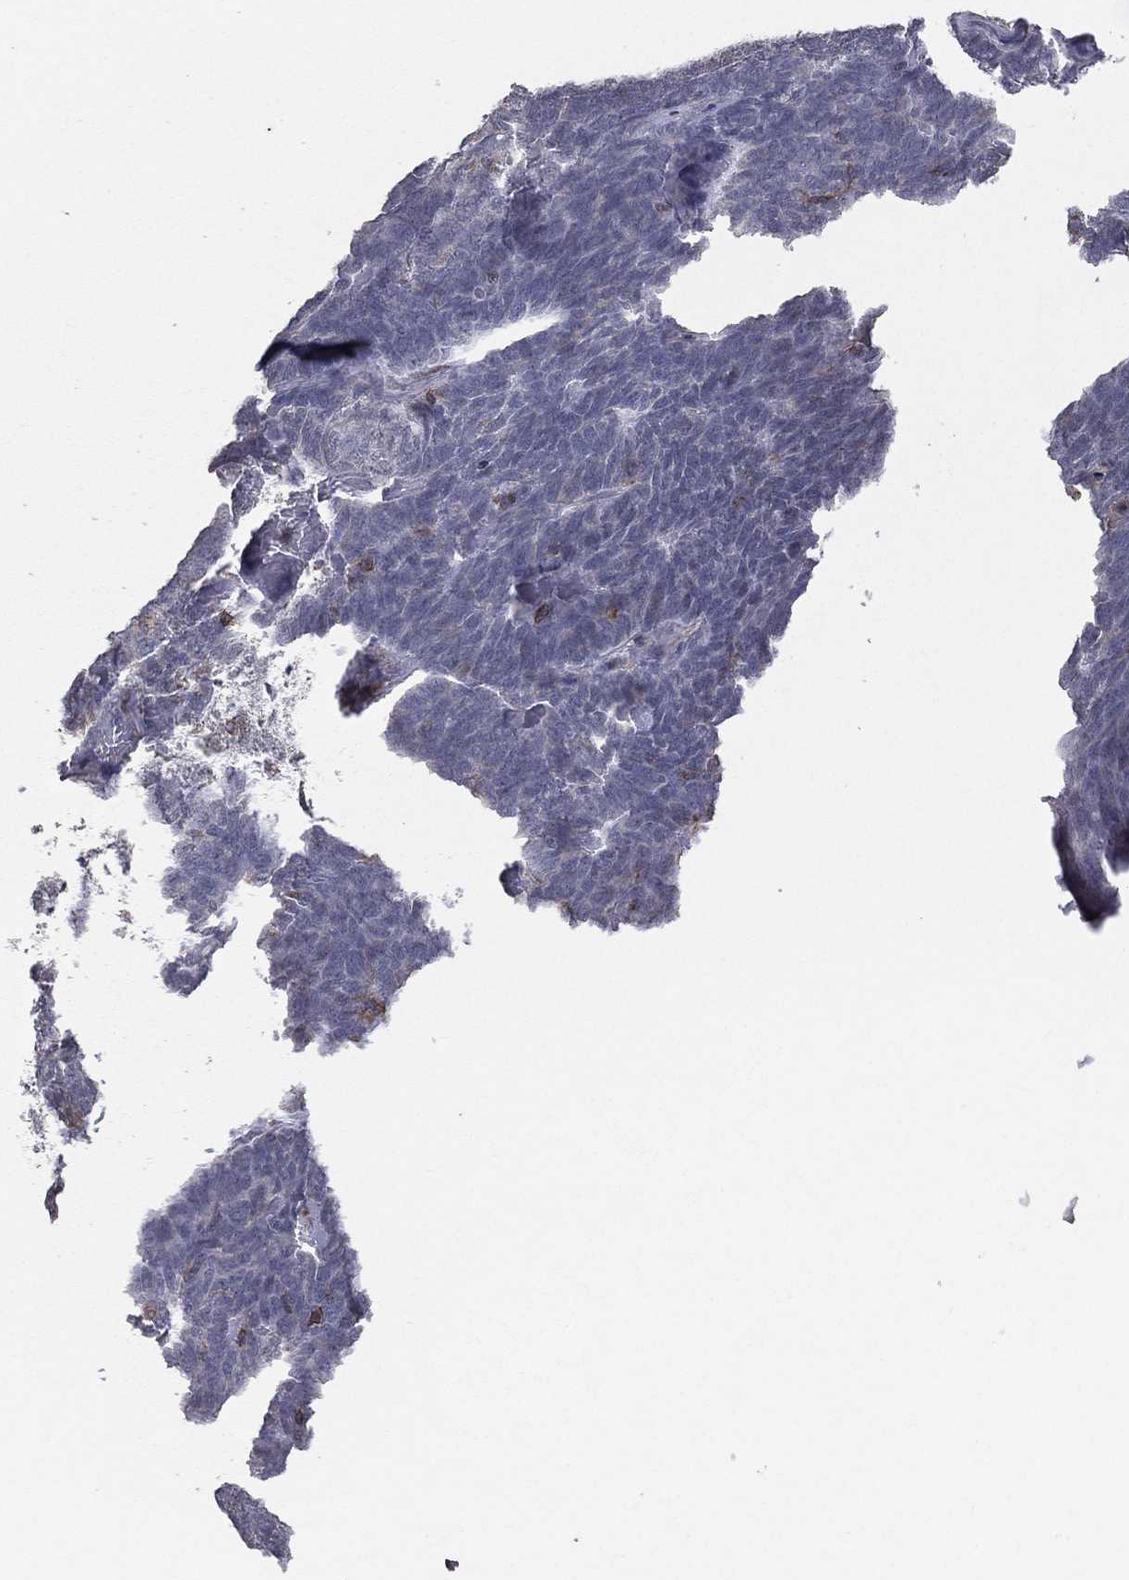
{"staining": {"intensity": "negative", "quantity": "none", "location": "none"}, "tissue": "skin cancer", "cell_type": "Tumor cells", "image_type": "cancer", "snomed": [{"axis": "morphology", "description": "Squamous cell carcinoma, NOS"}, {"axis": "topography", "description": "Skin"}, {"axis": "topography", "description": "Anal"}], "caption": "The histopathology image demonstrates no staining of tumor cells in skin cancer. (DAB immunohistochemistry (IHC), high magnification).", "gene": "PSTPIP1", "patient": {"sex": "female", "age": 51}}